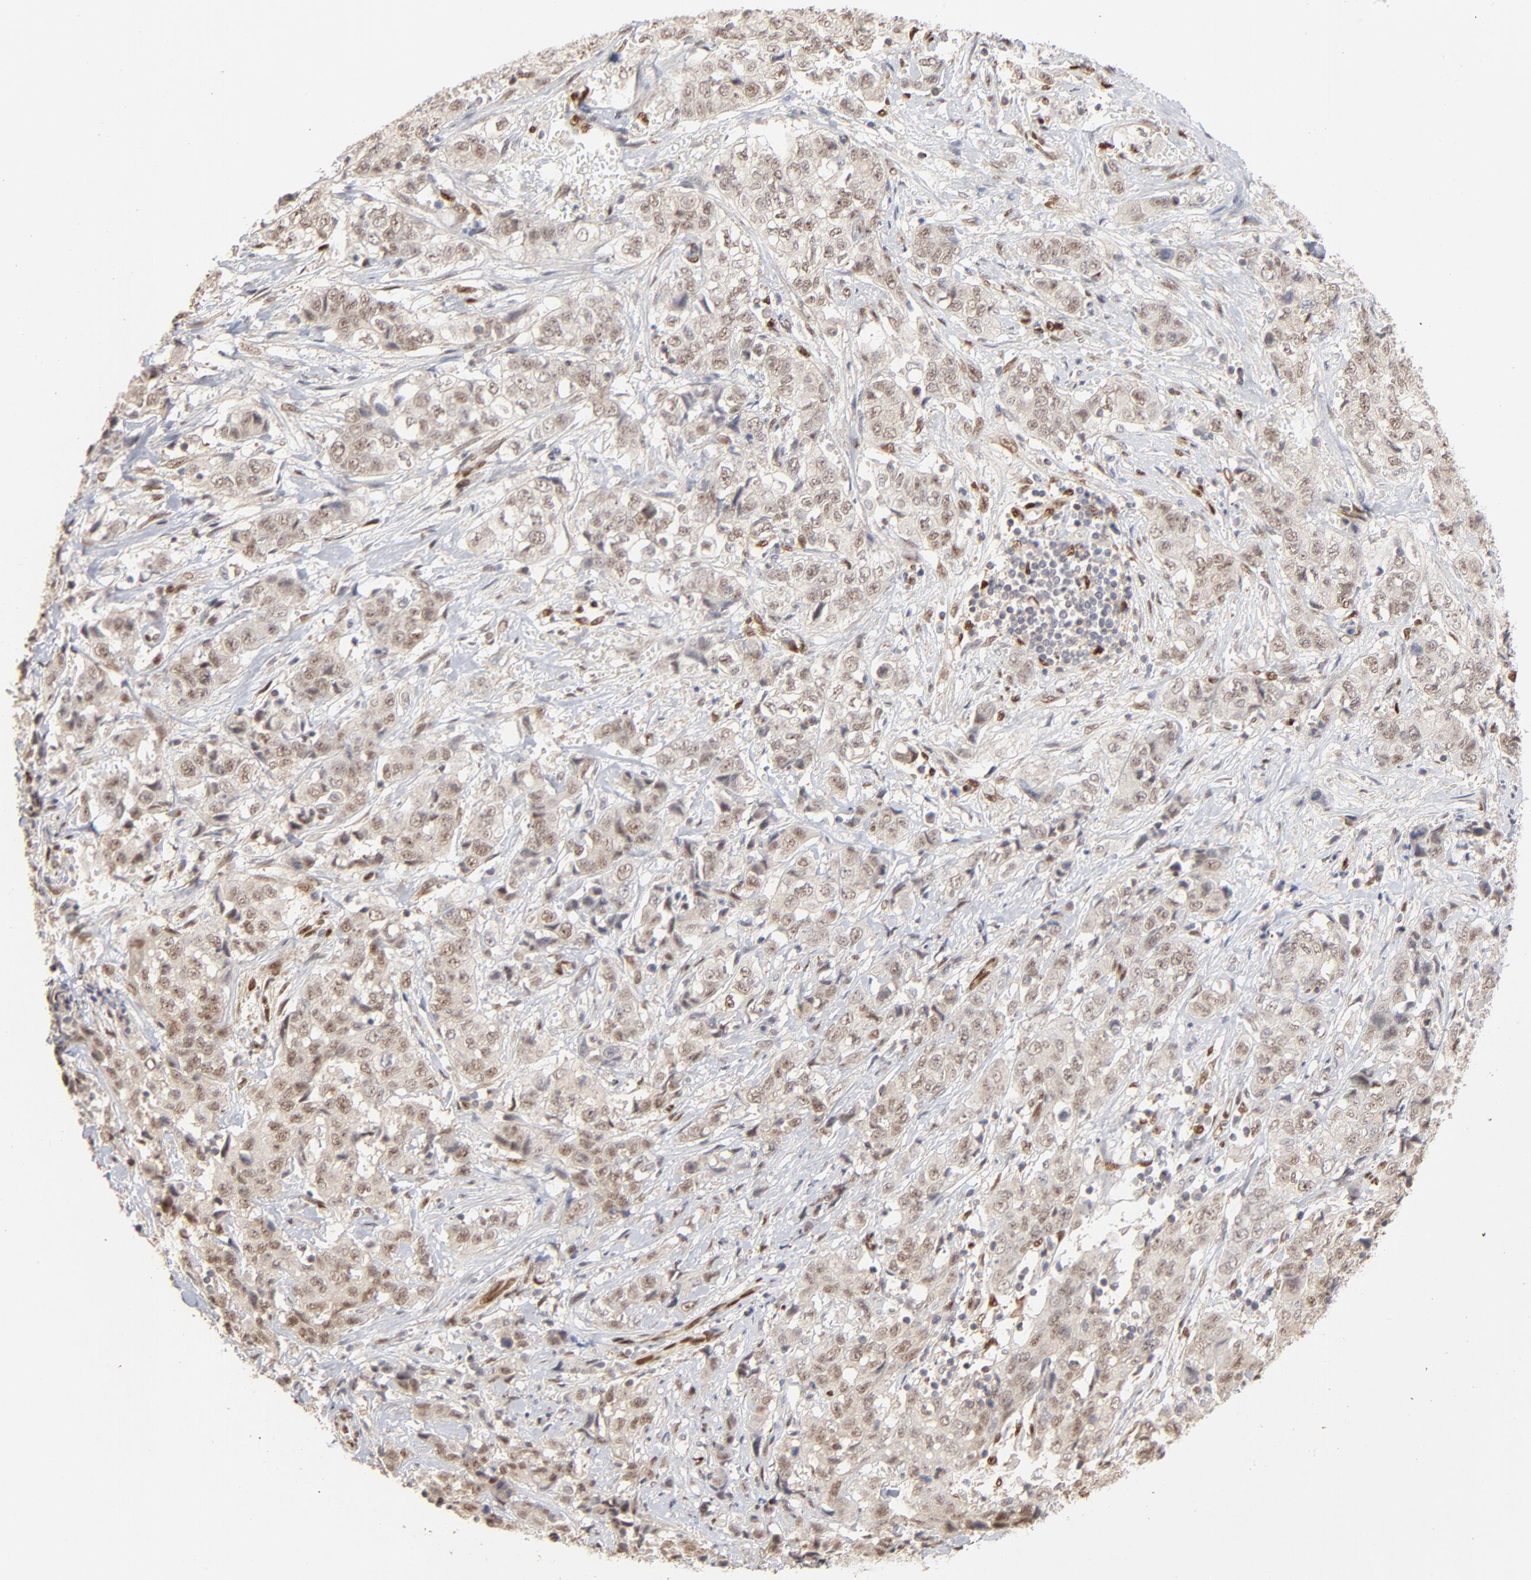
{"staining": {"intensity": "weak", "quantity": ">75%", "location": "nuclear"}, "tissue": "stomach cancer", "cell_type": "Tumor cells", "image_type": "cancer", "snomed": [{"axis": "morphology", "description": "Adenocarcinoma, NOS"}, {"axis": "topography", "description": "Stomach"}], "caption": "This micrograph exhibits IHC staining of stomach cancer (adenocarcinoma), with low weak nuclear expression in approximately >75% of tumor cells.", "gene": "NFIB", "patient": {"sex": "male", "age": 48}}